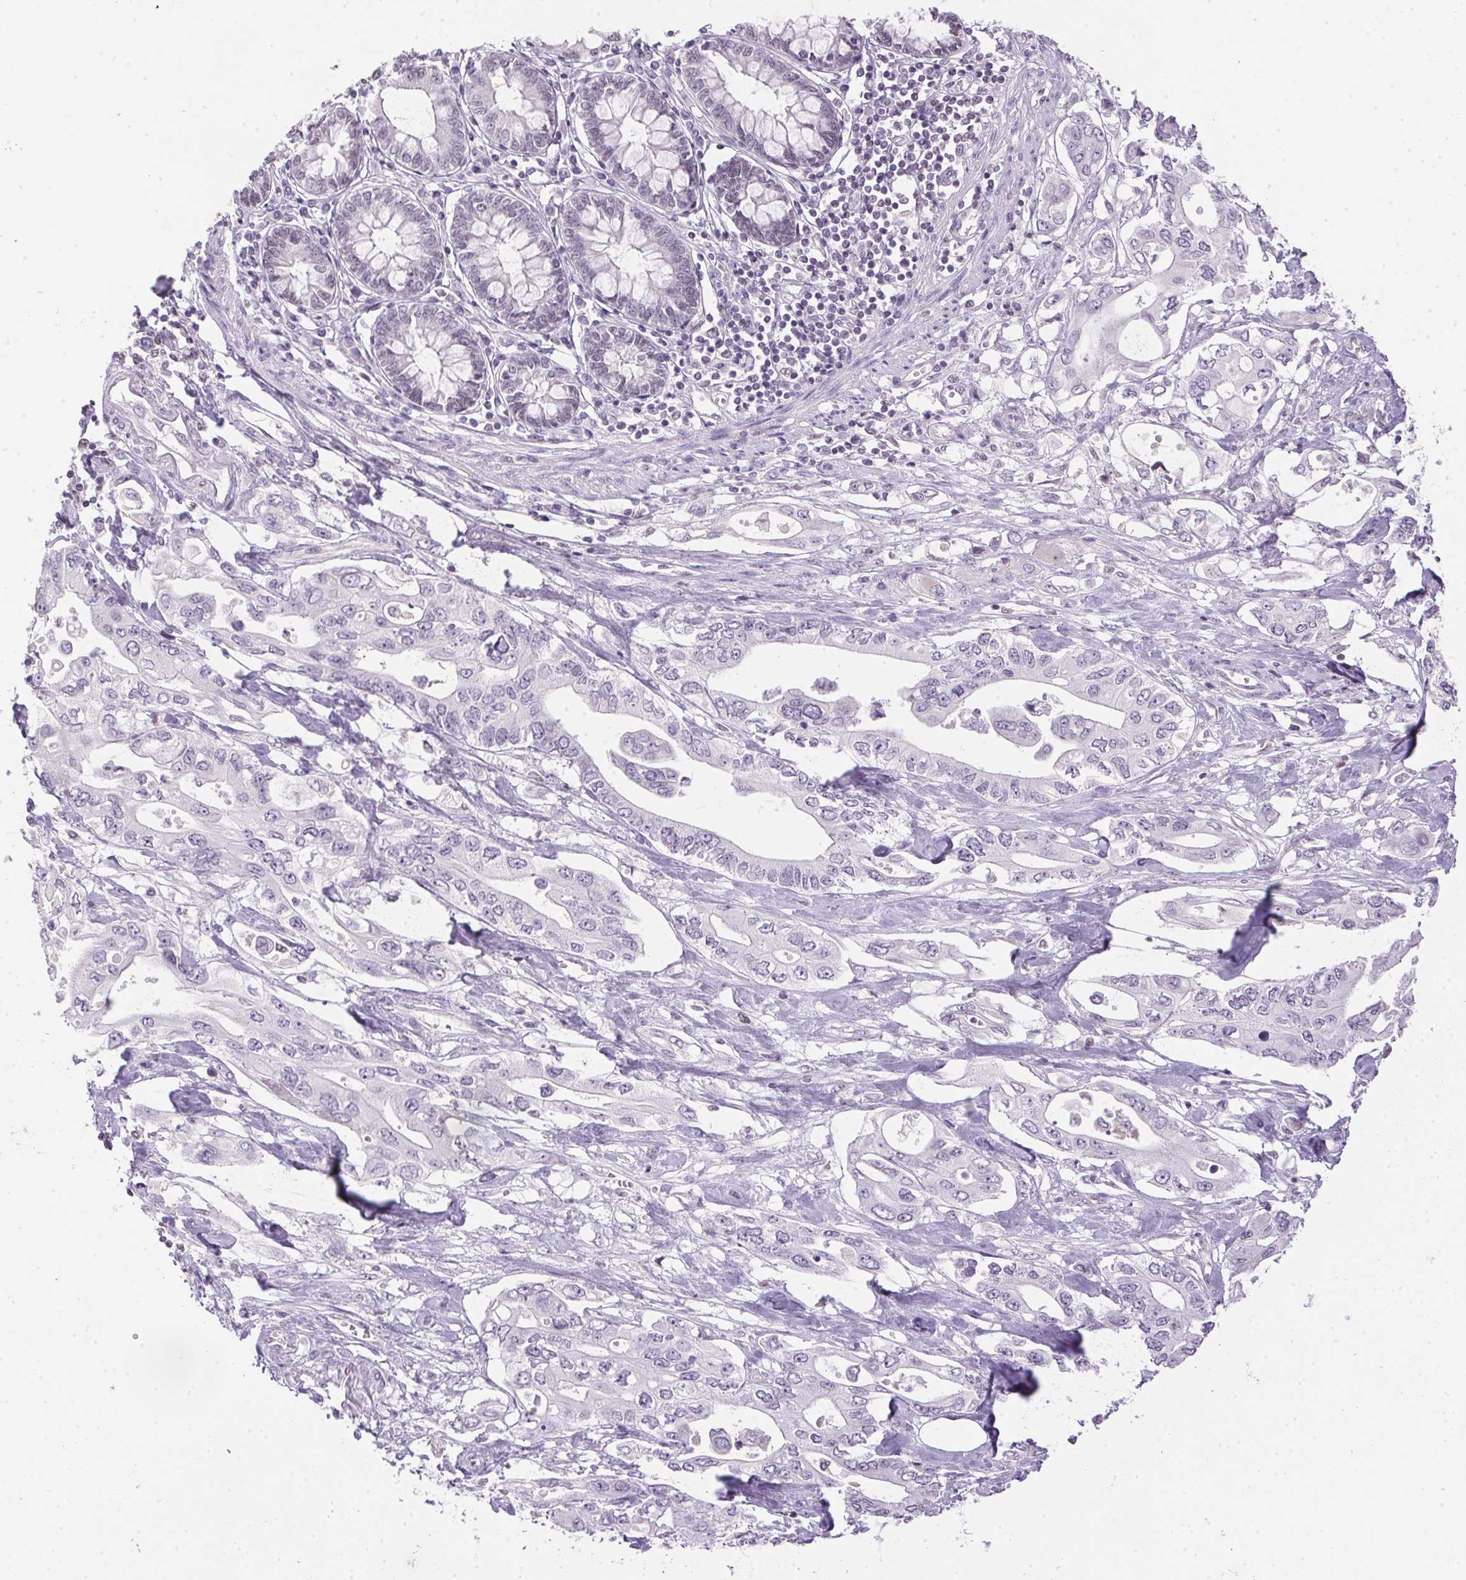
{"staining": {"intensity": "negative", "quantity": "none", "location": "none"}, "tissue": "pancreatic cancer", "cell_type": "Tumor cells", "image_type": "cancer", "snomed": [{"axis": "morphology", "description": "Adenocarcinoma, NOS"}, {"axis": "topography", "description": "Pancreas"}], "caption": "Histopathology image shows no protein staining in tumor cells of adenocarcinoma (pancreatic) tissue.", "gene": "PRL", "patient": {"sex": "female", "age": 63}}